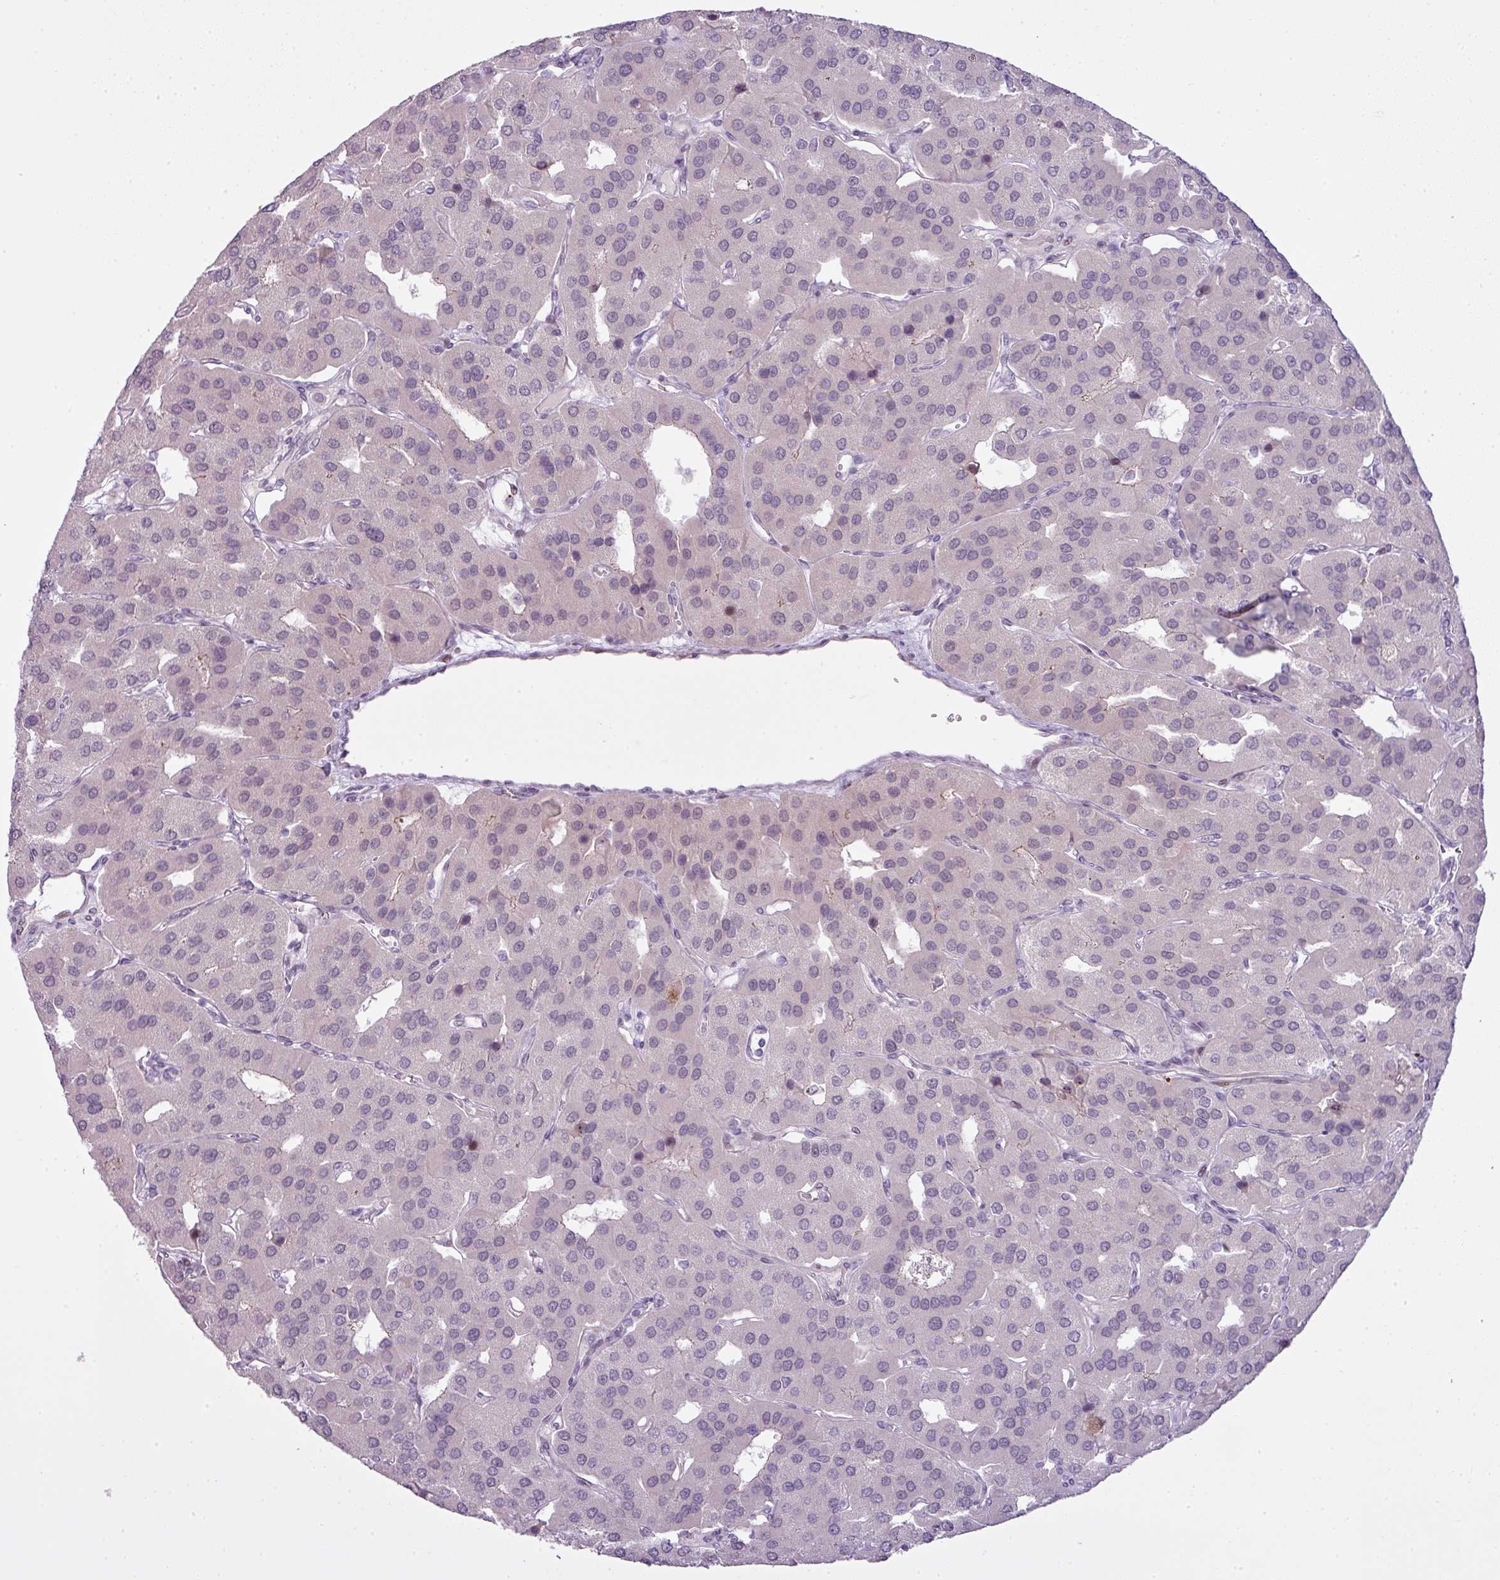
{"staining": {"intensity": "moderate", "quantity": "<25%", "location": "nuclear"}, "tissue": "parathyroid gland", "cell_type": "Glandular cells", "image_type": "normal", "snomed": [{"axis": "morphology", "description": "Normal tissue, NOS"}, {"axis": "morphology", "description": "Adenoma, NOS"}, {"axis": "topography", "description": "Parathyroid gland"}], "caption": "The immunohistochemical stain highlights moderate nuclear expression in glandular cells of normal parathyroid gland.", "gene": "ZNF688", "patient": {"sex": "female", "age": 86}}